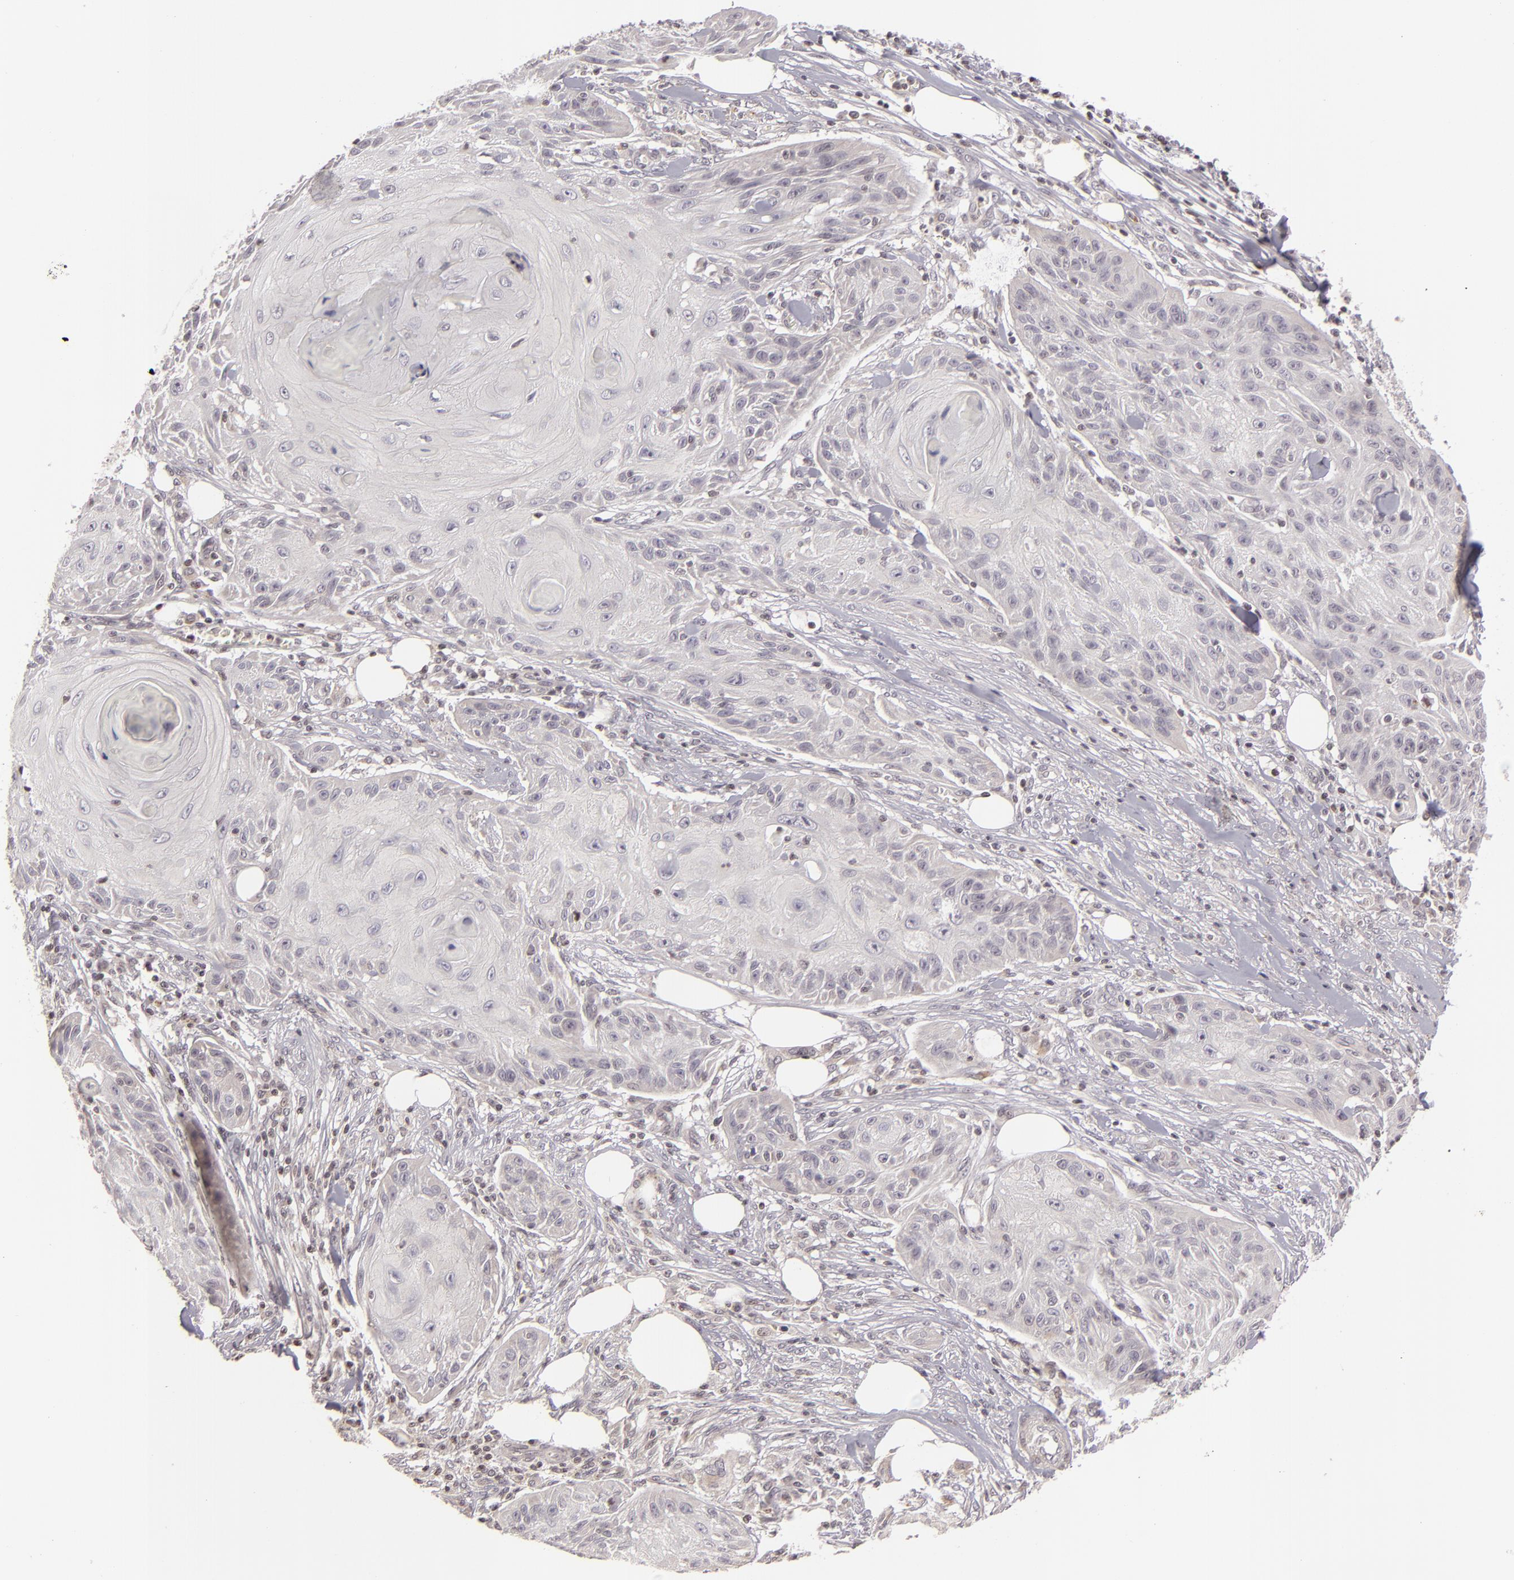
{"staining": {"intensity": "negative", "quantity": "none", "location": "none"}, "tissue": "skin cancer", "cell_type": "Tumor cells", "image_type": "cancer", "snomed": [{"axis": "morphology", "description": "Squamous cell carcinoma, NOS"}, {"axis": "topography", "description": "Skin"}], "caption": "Tumor cells show no significant expression in skin cancer (squamous cell carcinoma).", "gene": "AKAP6", "patient": {"sex": "female", "age": 88}}